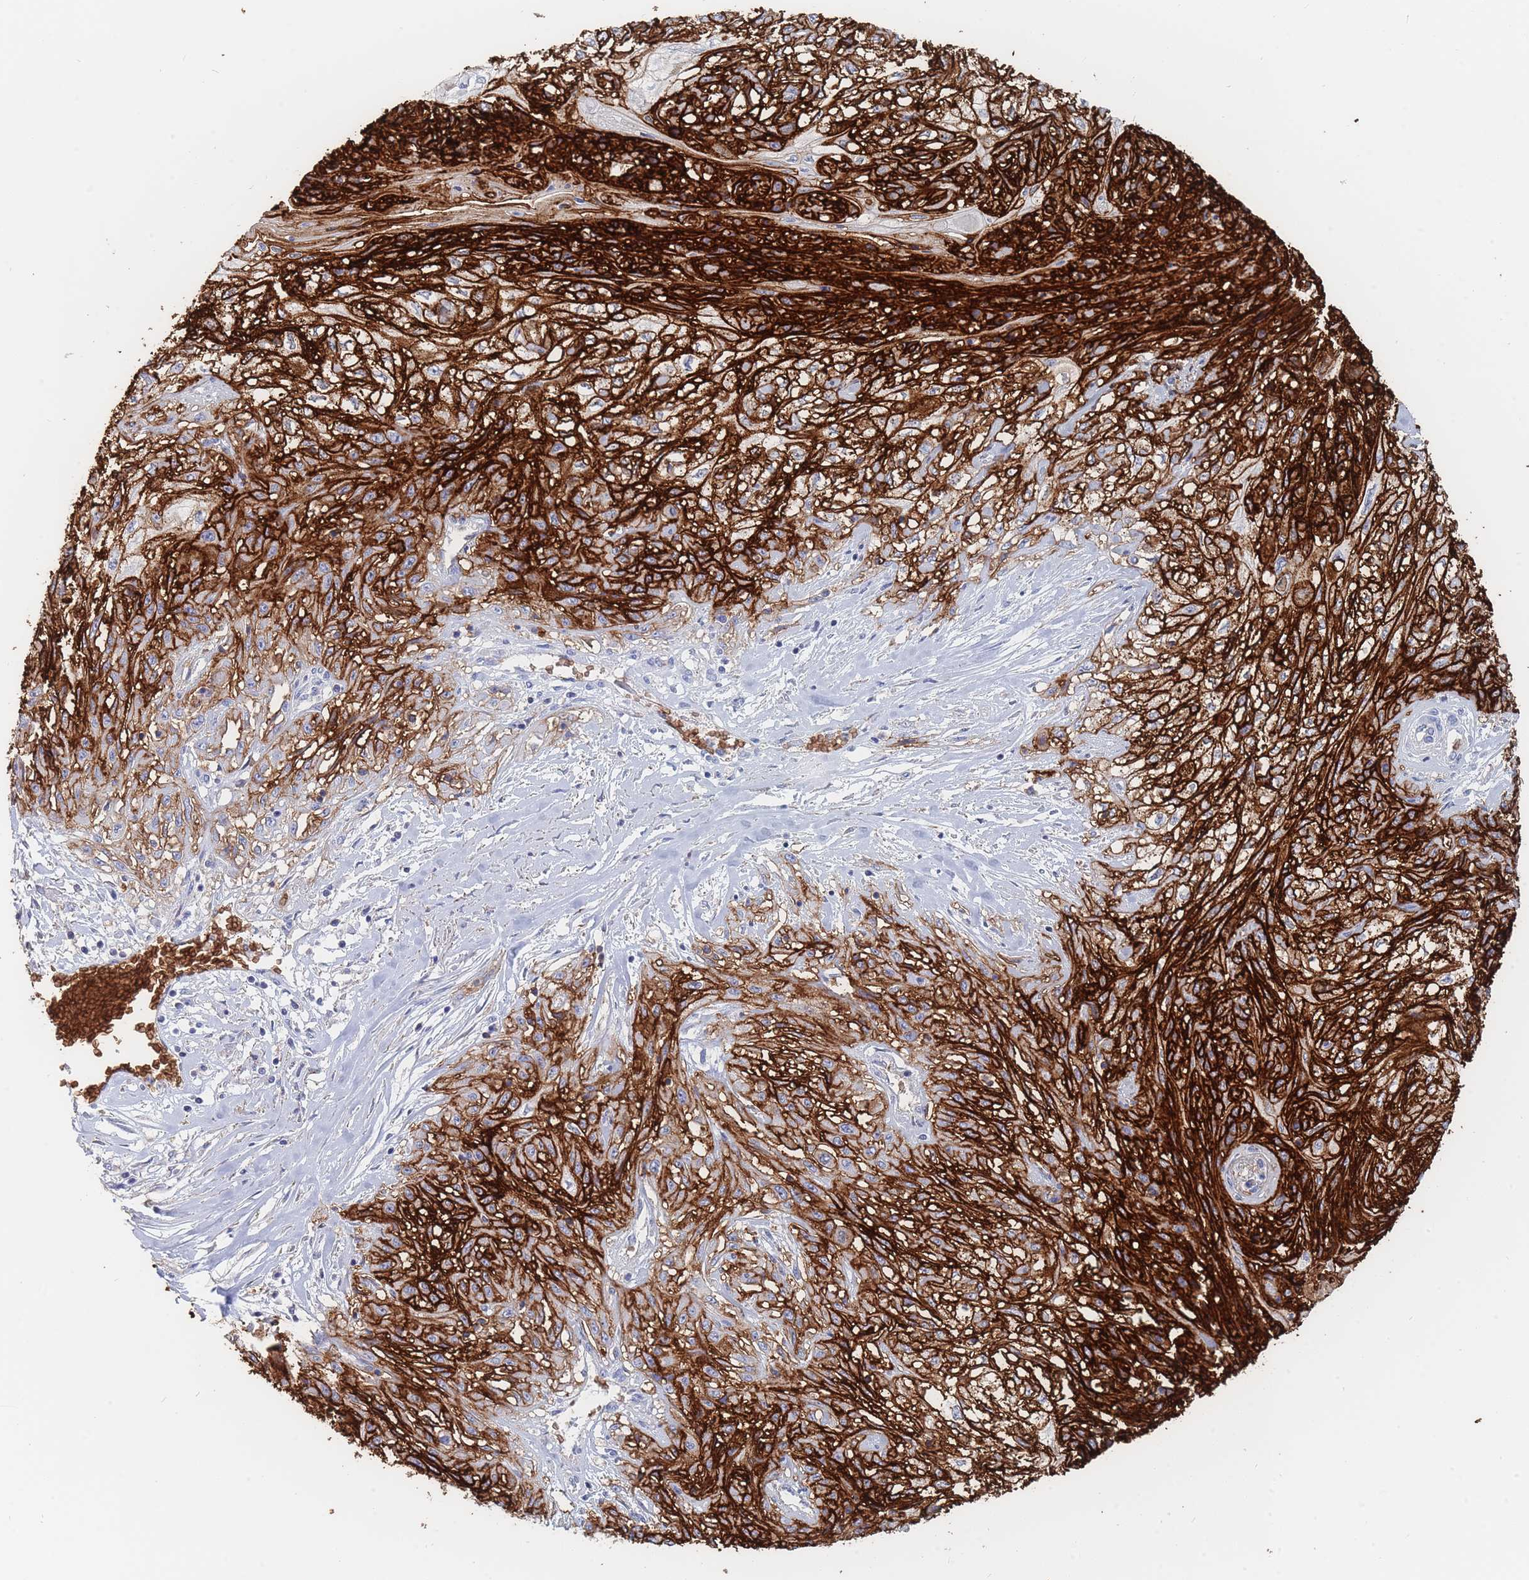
{"staining": {"intensity": "strong", "quantity": ">75%", "location": "cytoplasmic/membranous"}, "tissue": "skin cancer", "cell_type": "Tumor cells", "image_type": "cancer", "snomed": [{"axis": "morphology", "description": "Squamous cell carcinoma, NOS"}, {"axis": "morphology", "description": "Squamous cell carcinoma, metastatic, NOS"}, {"axis": "topography", "description": "Skin"}, {"axis": "topography", "description": "Lymph node"}], "caption": "High-magnification brightfield microscopy of skin squamous cell carcinoma stained with DAB (3,3'-diaminobenzidine) (brown) and counterstained with hematoxylin (blue). tumor cells exhibit strong cytoplasmic/membranous staining is appreciated in approximately>75% of cells.", "gene": "SLC2A1", "patient": {"sex": "male", "age": 75}}